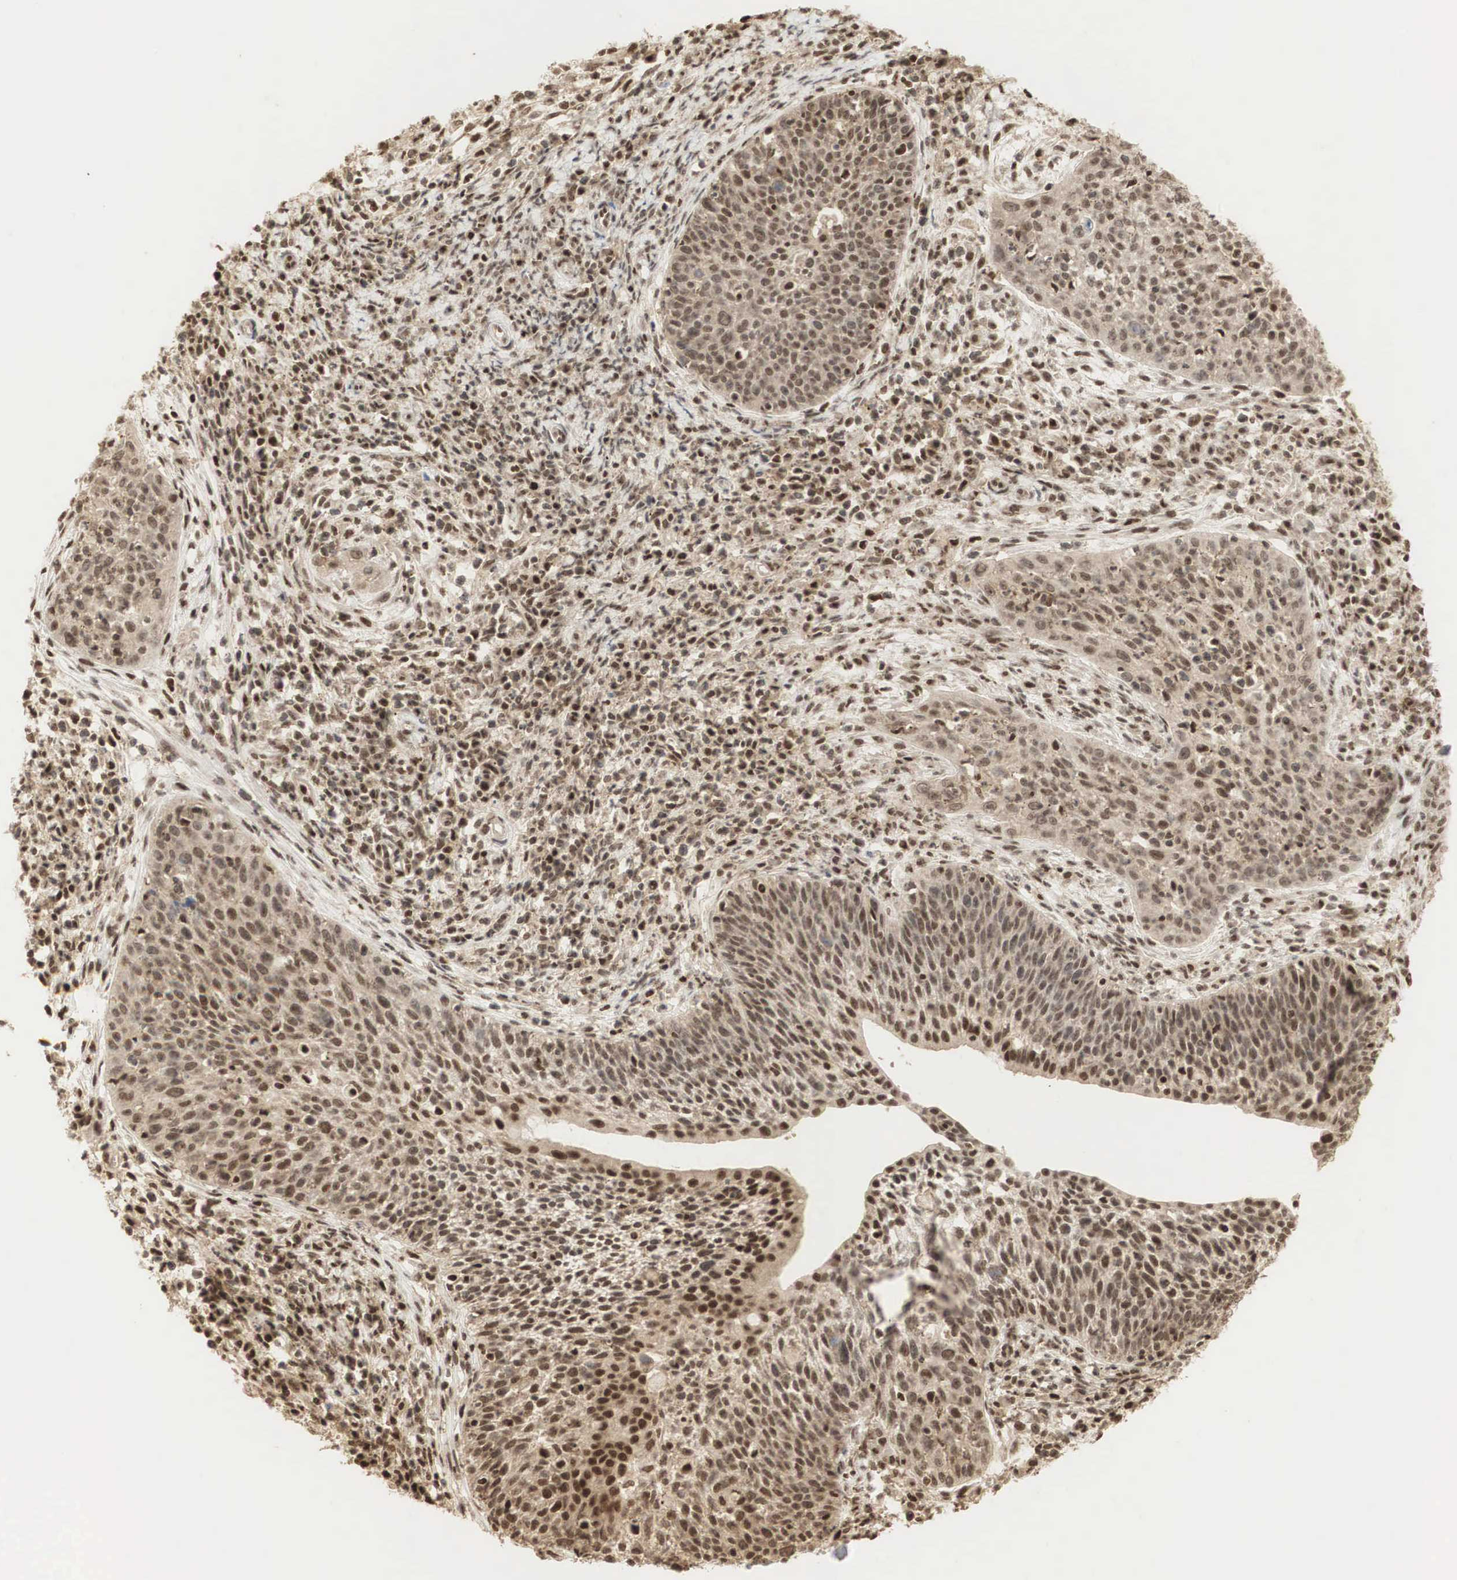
{"staining": {"intensity": "moderate", "quantity": ">75%", "location": "cytoplasmic/membranous,nuclear"}, "tissue": "cervical cancer", "cell_type": "Tumor cells", "image_type": "cancer", "snomed": [{"axis": "morphology", "description": "Squamous cell carcinoma, NOS"}, {"axis": "topography", "description": "Cervix"}], "caption": "Immunohistochemical staining of cervical cancer shows medium levels of moderate cytoplasmic/membranous and nuclear staining in approximately >75% of tumor cells.", "gene": "RNF113A", "patient": {"sex": "female", "age": 41}}